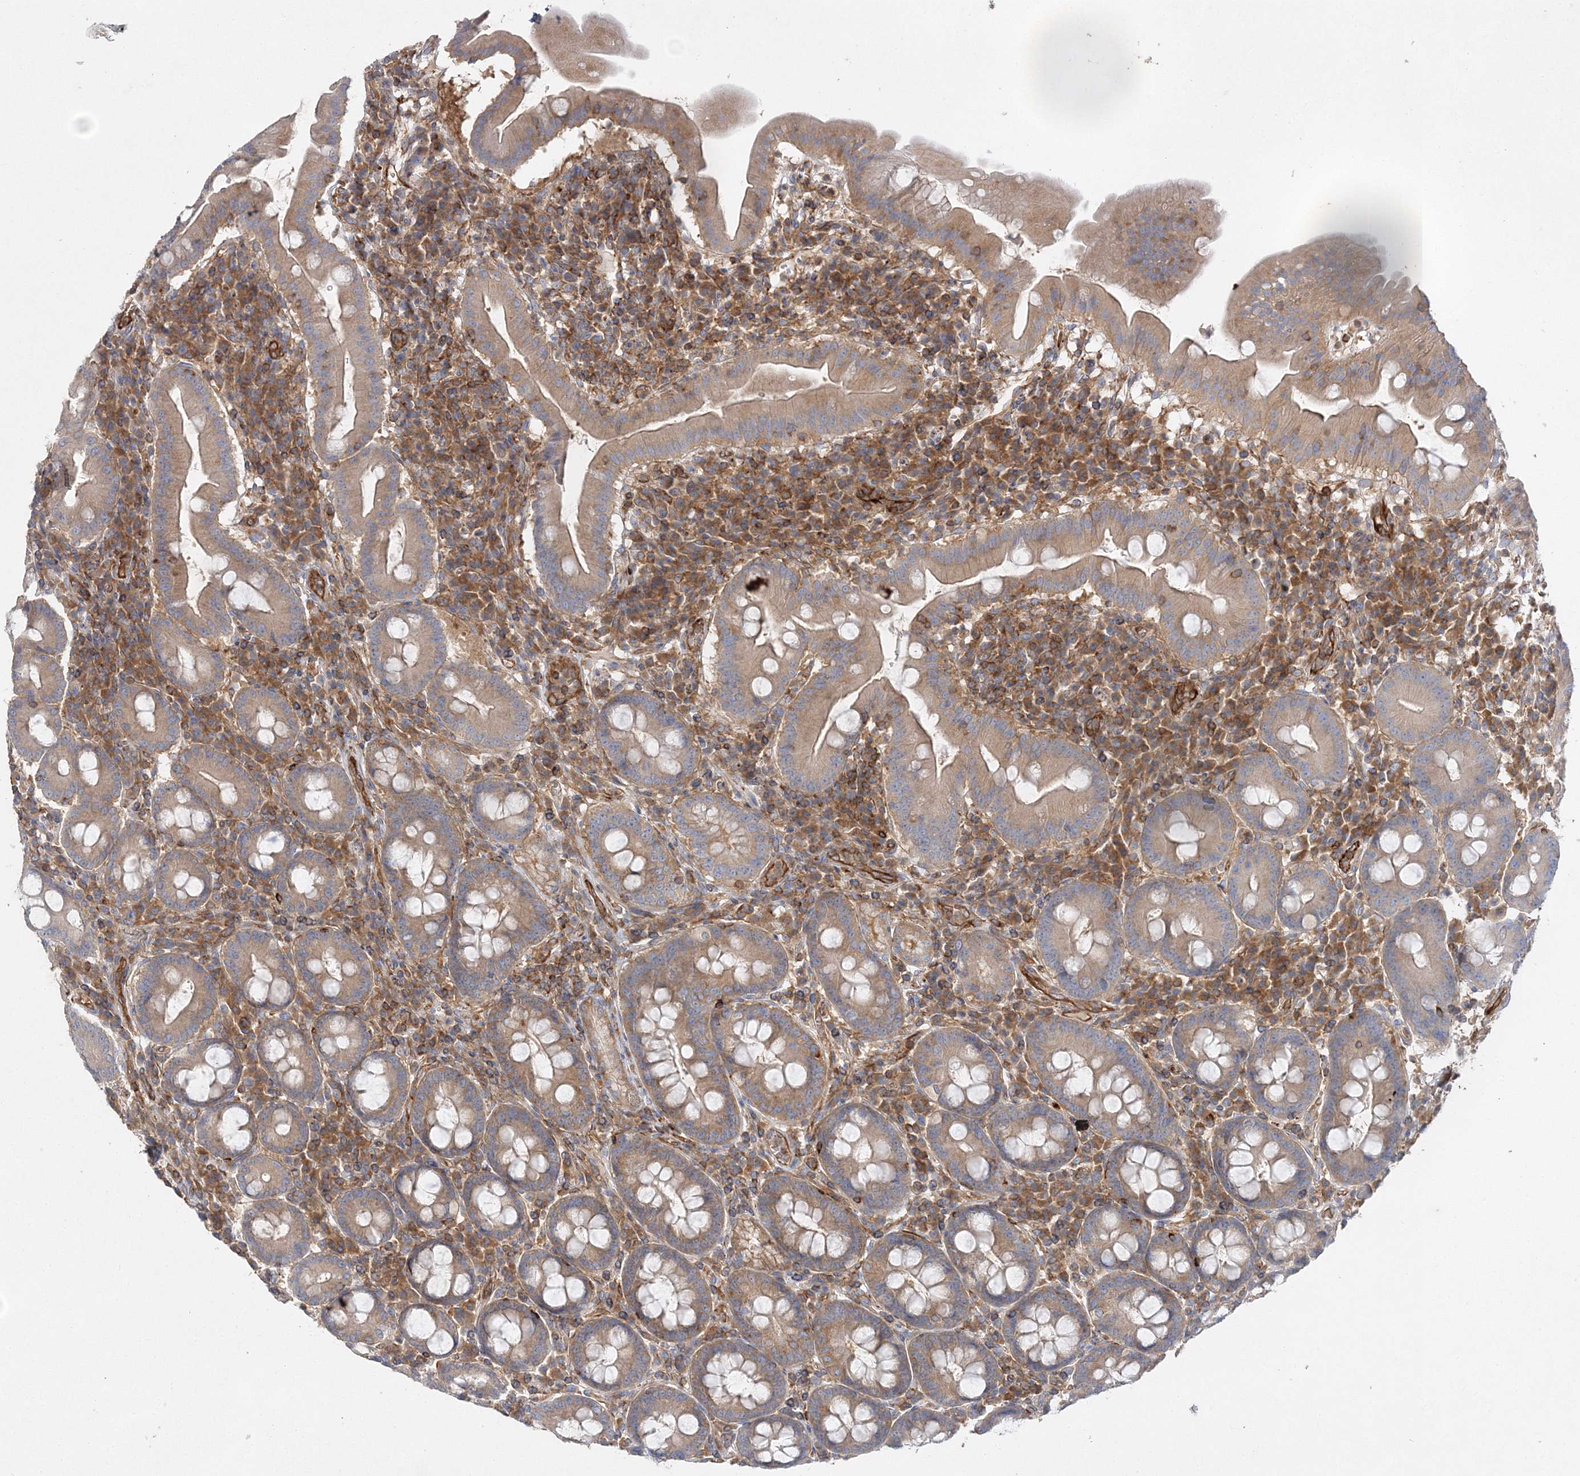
{"staining": {"intensity": "moderate", "quantity": ">75%", "location": "cytoplasmic/membranous"}, "tissue": "duodenum", "cell_type": "Glandular cells", "image_type": "normal", "snomed": [{"axis": "morphology", "description": "Normal tissue, NOS"}, {"axis": "topography", "description": "Duodenum"}], "caption": "The immunohistochemical stain shows moderate cytoplasmic/membranous staining in glandular cells of unremarkable duodenum. (brown staining indicates protein expression, while blue staining denotes nuclei).", "gene": "WDR37", "patient": {"sex": "male", "age": 50}}